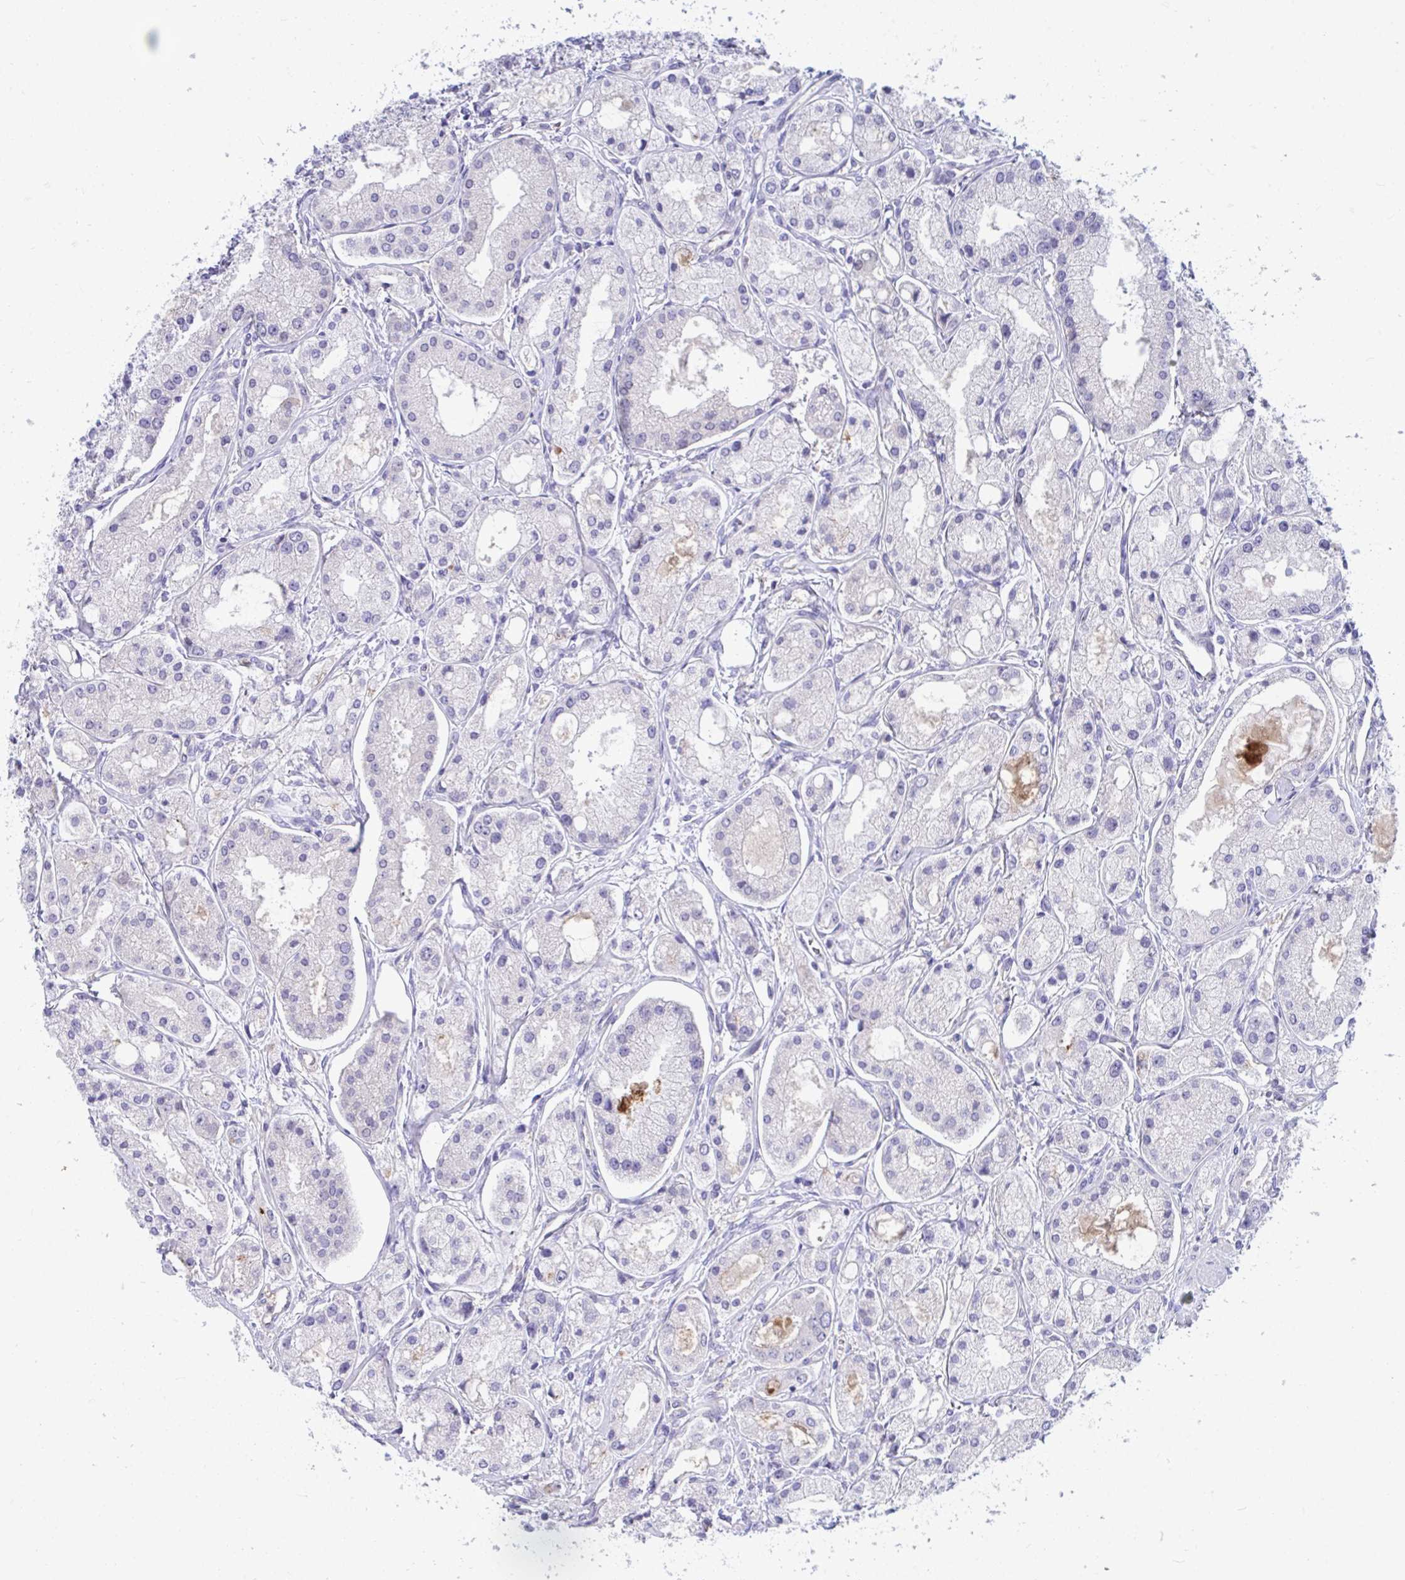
{"staining": {"intensity": "negative", "quantity": "none", "location": "none"}, "tissue": "prostate cancer", "cell_type": "Tumor cells", "image_type": "cancer", "snomed": [{"axis": "morphology", "description": "Adenocarcinoma, High grade"}, {"axis": "topography", "description": "Prostate"}], "caption": "High magnification brightfield microscopy of prostate cancer (high-grade adenocarcinoma) stained with DAB (3,3'-diaminobenzidine) (brown) and counterstained with hematoxylin (blue): tumor cells show no significant staining. (DAB (3,3'-diaminobenzidine) IHC, high magnification).", "gene": "CENPQ", "patient": {"sex": "male", "age": 66}}